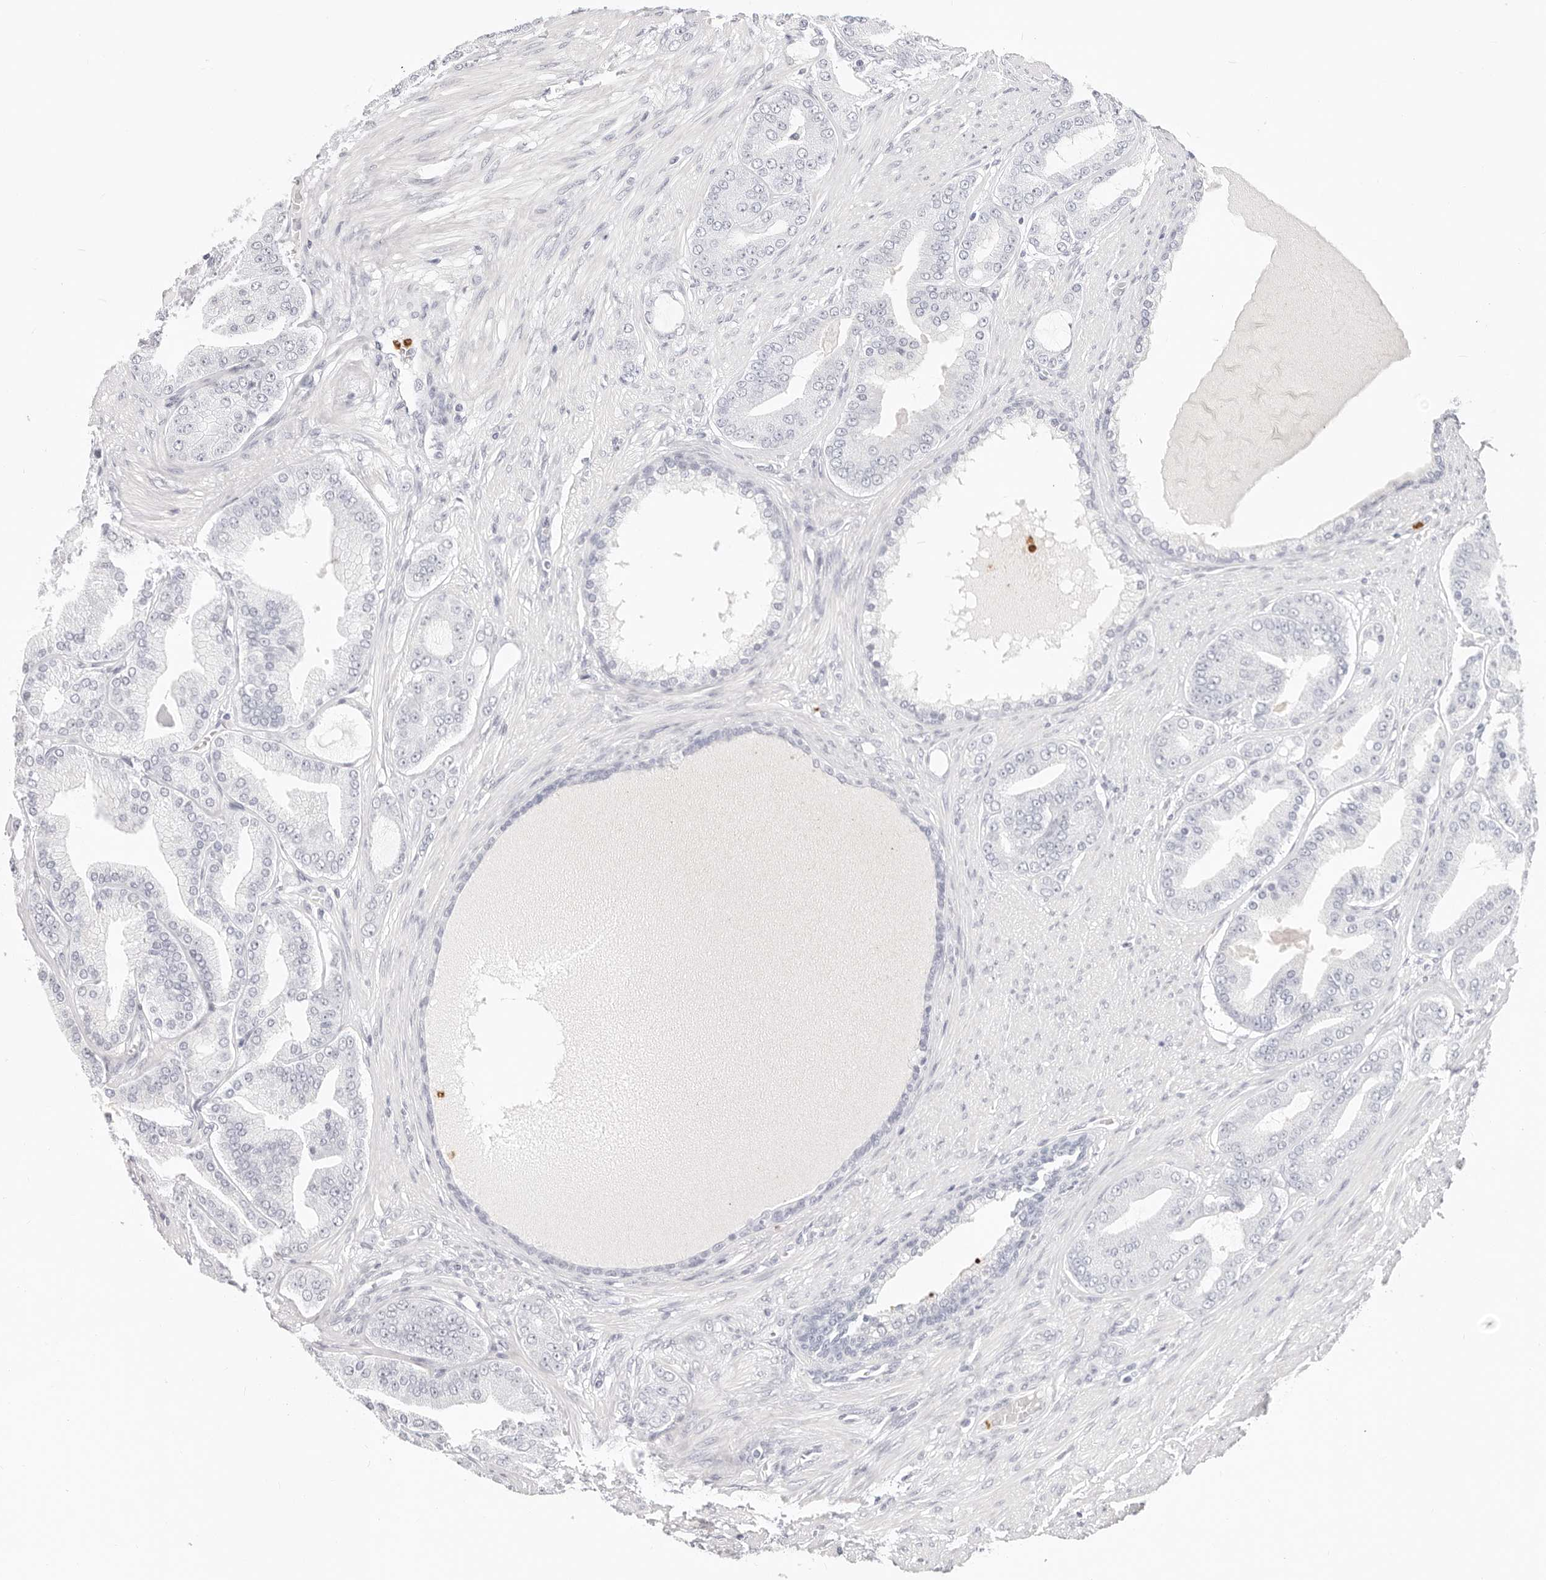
{"staining": {"intensity": "negative", "quantity": "none", "location": "none"}, "tissue": "prostate cancer", "cell_type": "Tumor cells", "image_type": "cancer", "snomed": [{"axis": "morphology", "description": "Adenocarcinoma, High grade"}, {"axis": "topography", "description": "Prostate"}], "caption": "Protein analysis of prostate cancer (high-grade adenocarcinoma) displays no significant expression in tumor cells.", "gene": "CAMP", "patient": {"sex": "male", "age": 60}}